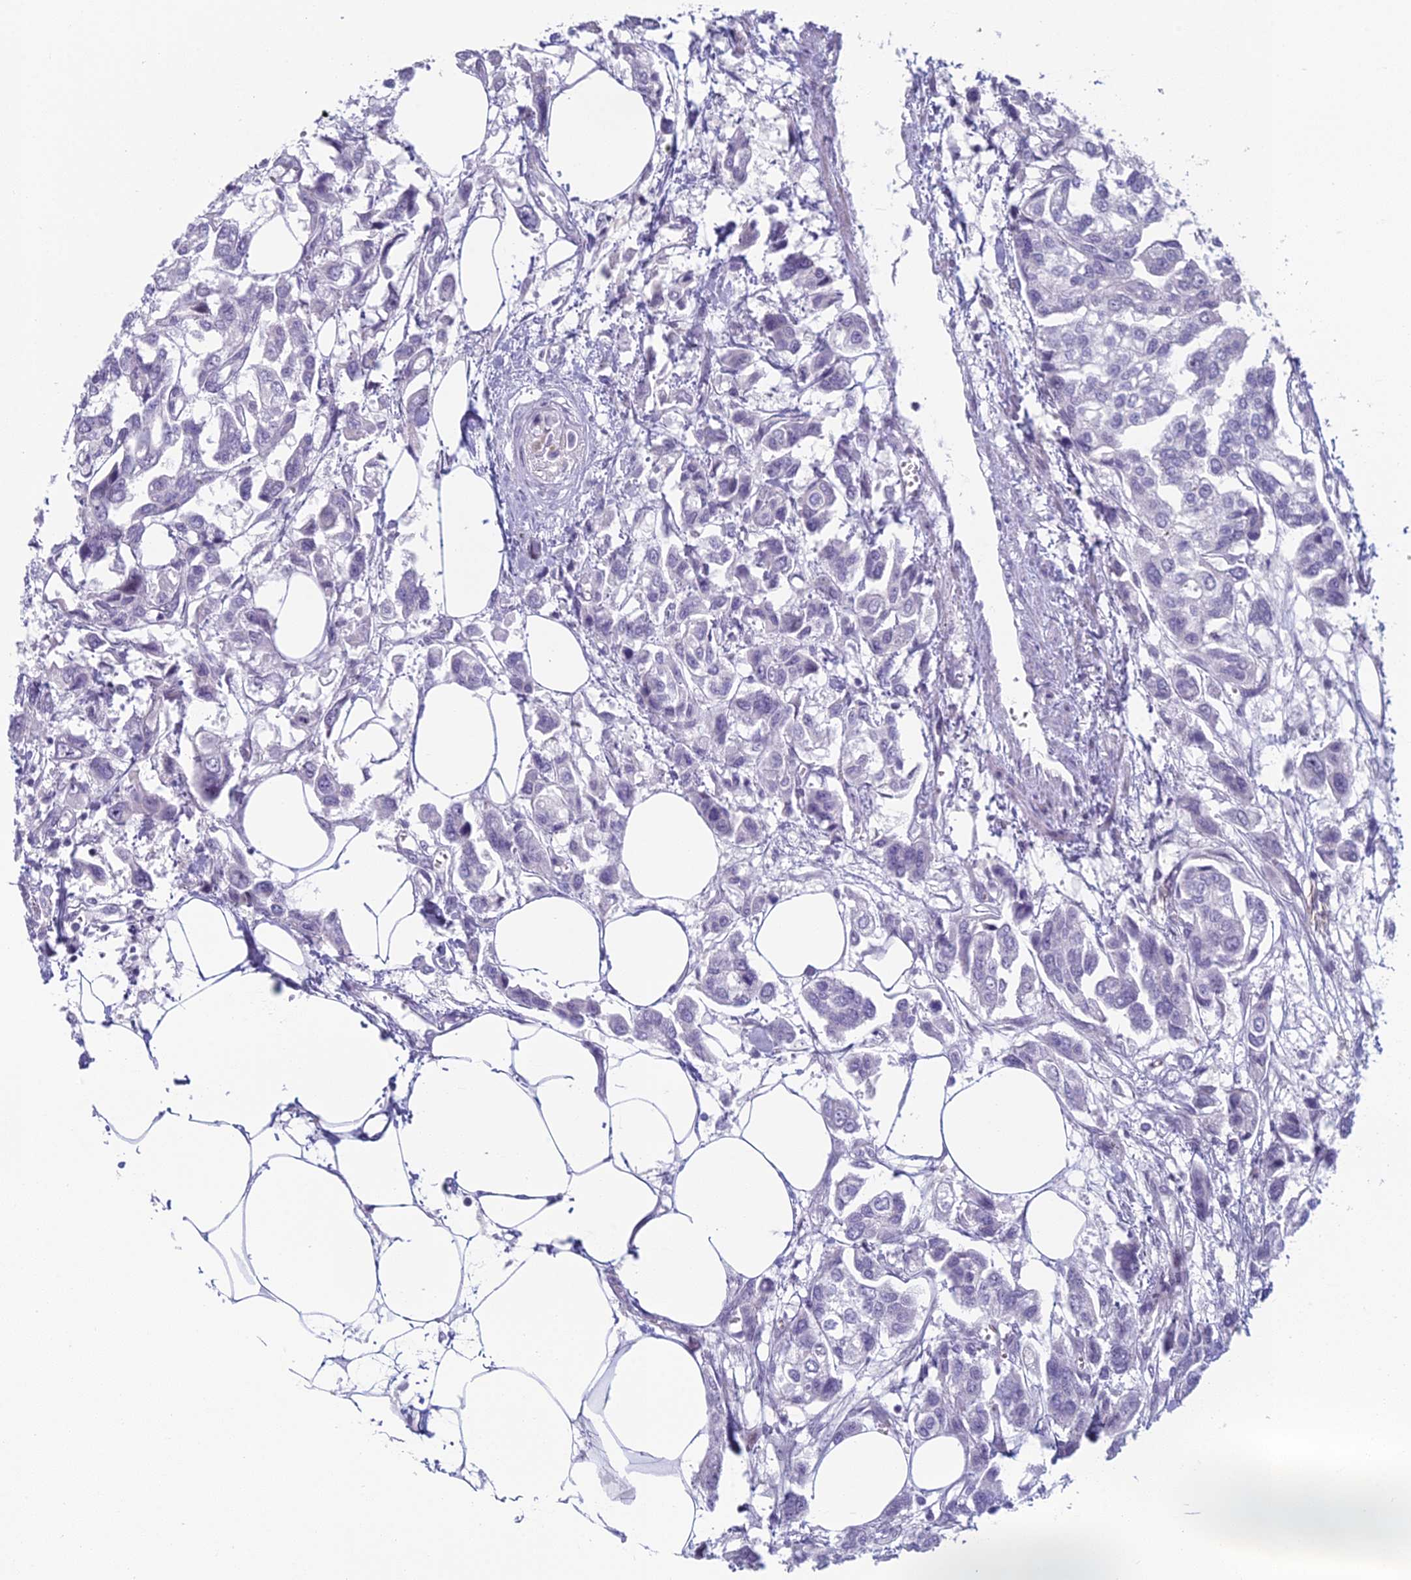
{"staining": {"intensity": "negative", "quantity": "none", "location": "none"}, "tissue": "urothelial cancer", "cell_type": "Tumor cells", "image_type": "cancer", "snomed": [{"axis": "morphology", "description": "Urothelial carcinoma, High grade"}, {"axis": "topography", "description": "Urinary bladder"}], "caption": "High magnification brightfield microscopy of urothelial cancer stained with DAB (3,3'-diaminobenzidine) (brown) and counterstained with hematoxylin (blue): tumor cells show no significant positivity.", "gene": "RGS17", "patient": {"sex": "male", "age": 67}}